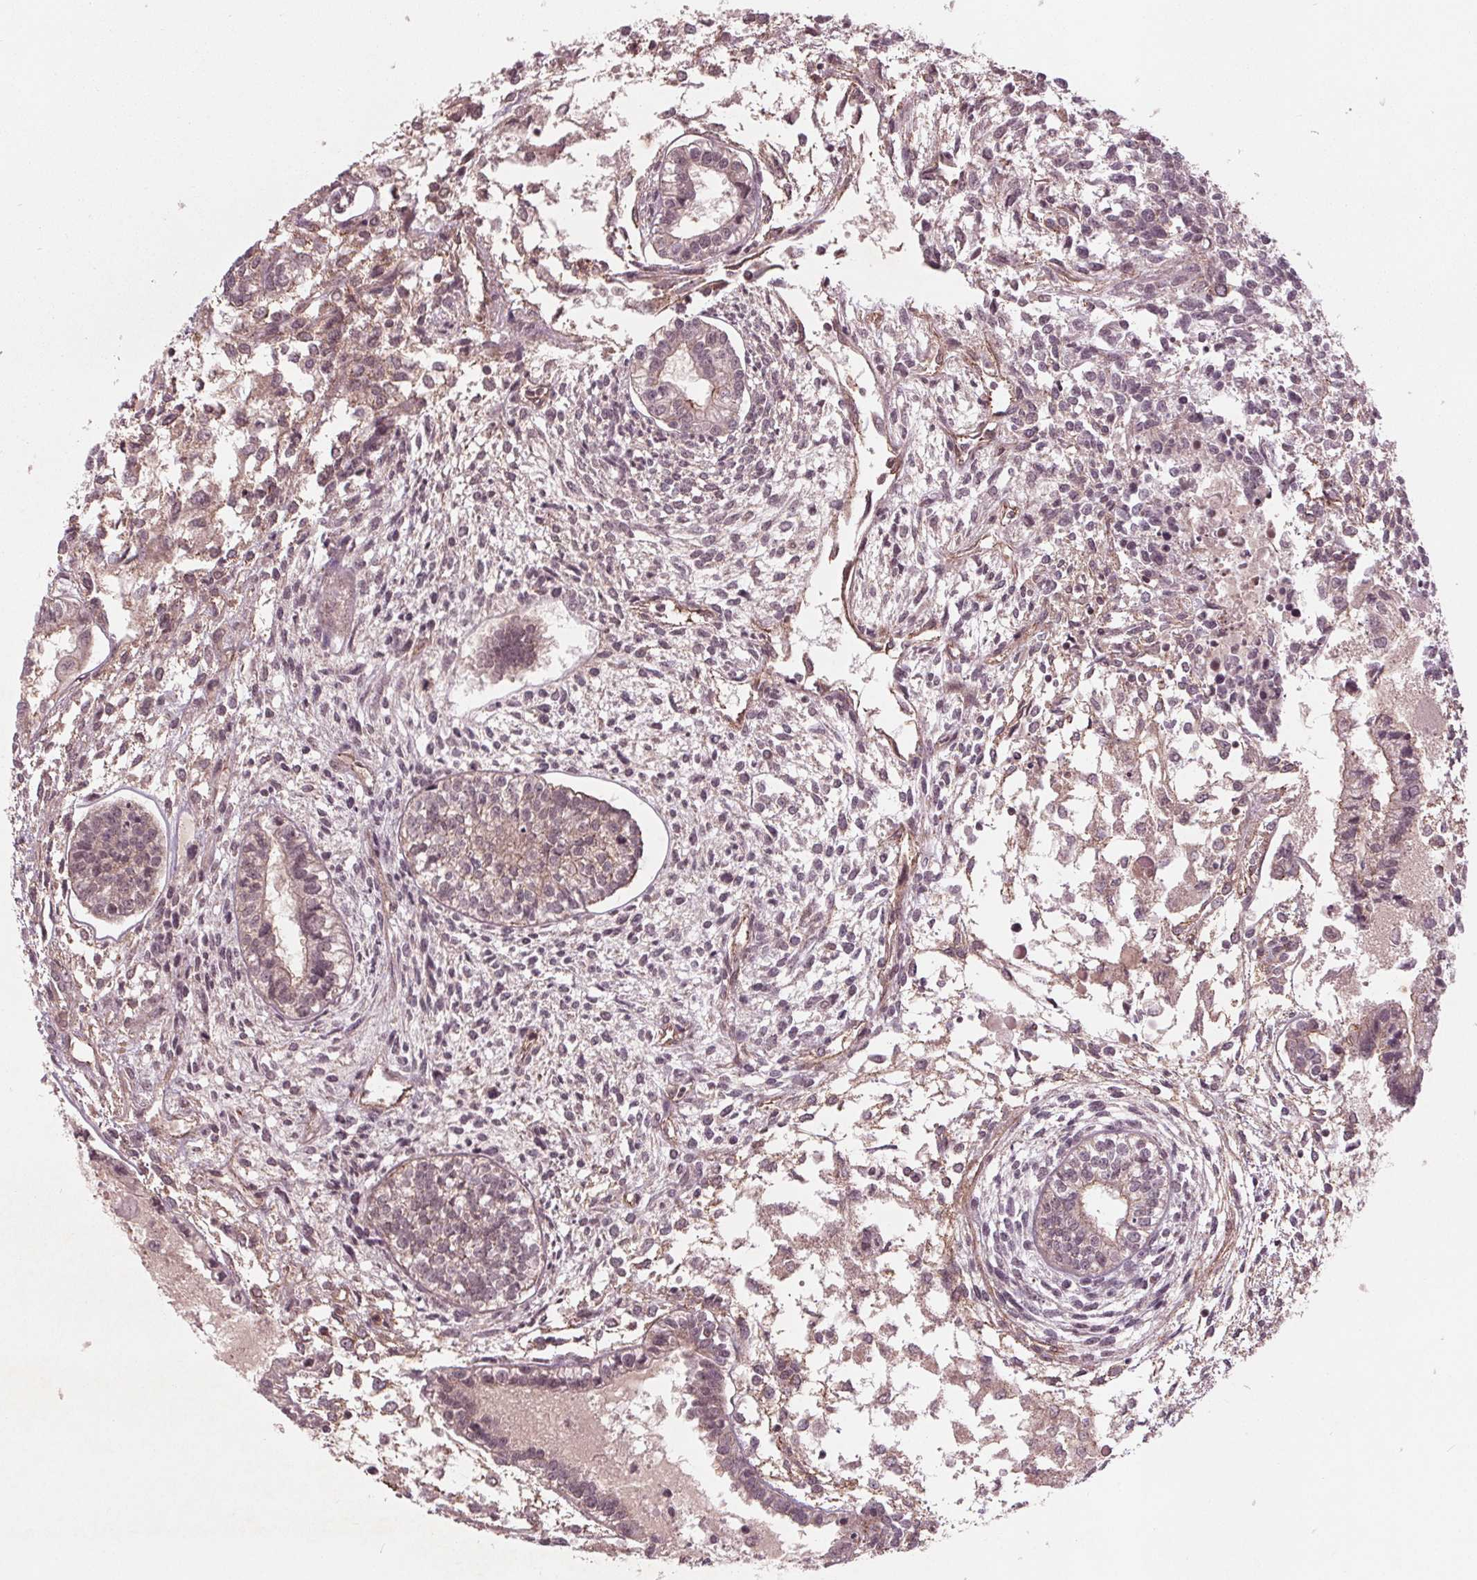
{"staining": {"intensity": "moderate", "quantity": "<25%", "location": "cytoplasmic/membranous"}, "tissue": "testis cancer", "cell_type": "Tumor cells", "image_type": "cancer", "snomed": [{"axis": "morphology", "description": "Carcinoma, Embryonal, NOS"}, {"axis": "topography", "description": "Testis"}], "caption": "Moderate cytoplasmic/membranous expression is identified in about <25% of tumor cells in embryonal carcinoma (testis).", "gene": "BTBD1", "patient": {"sex": "male", "age": 37}}